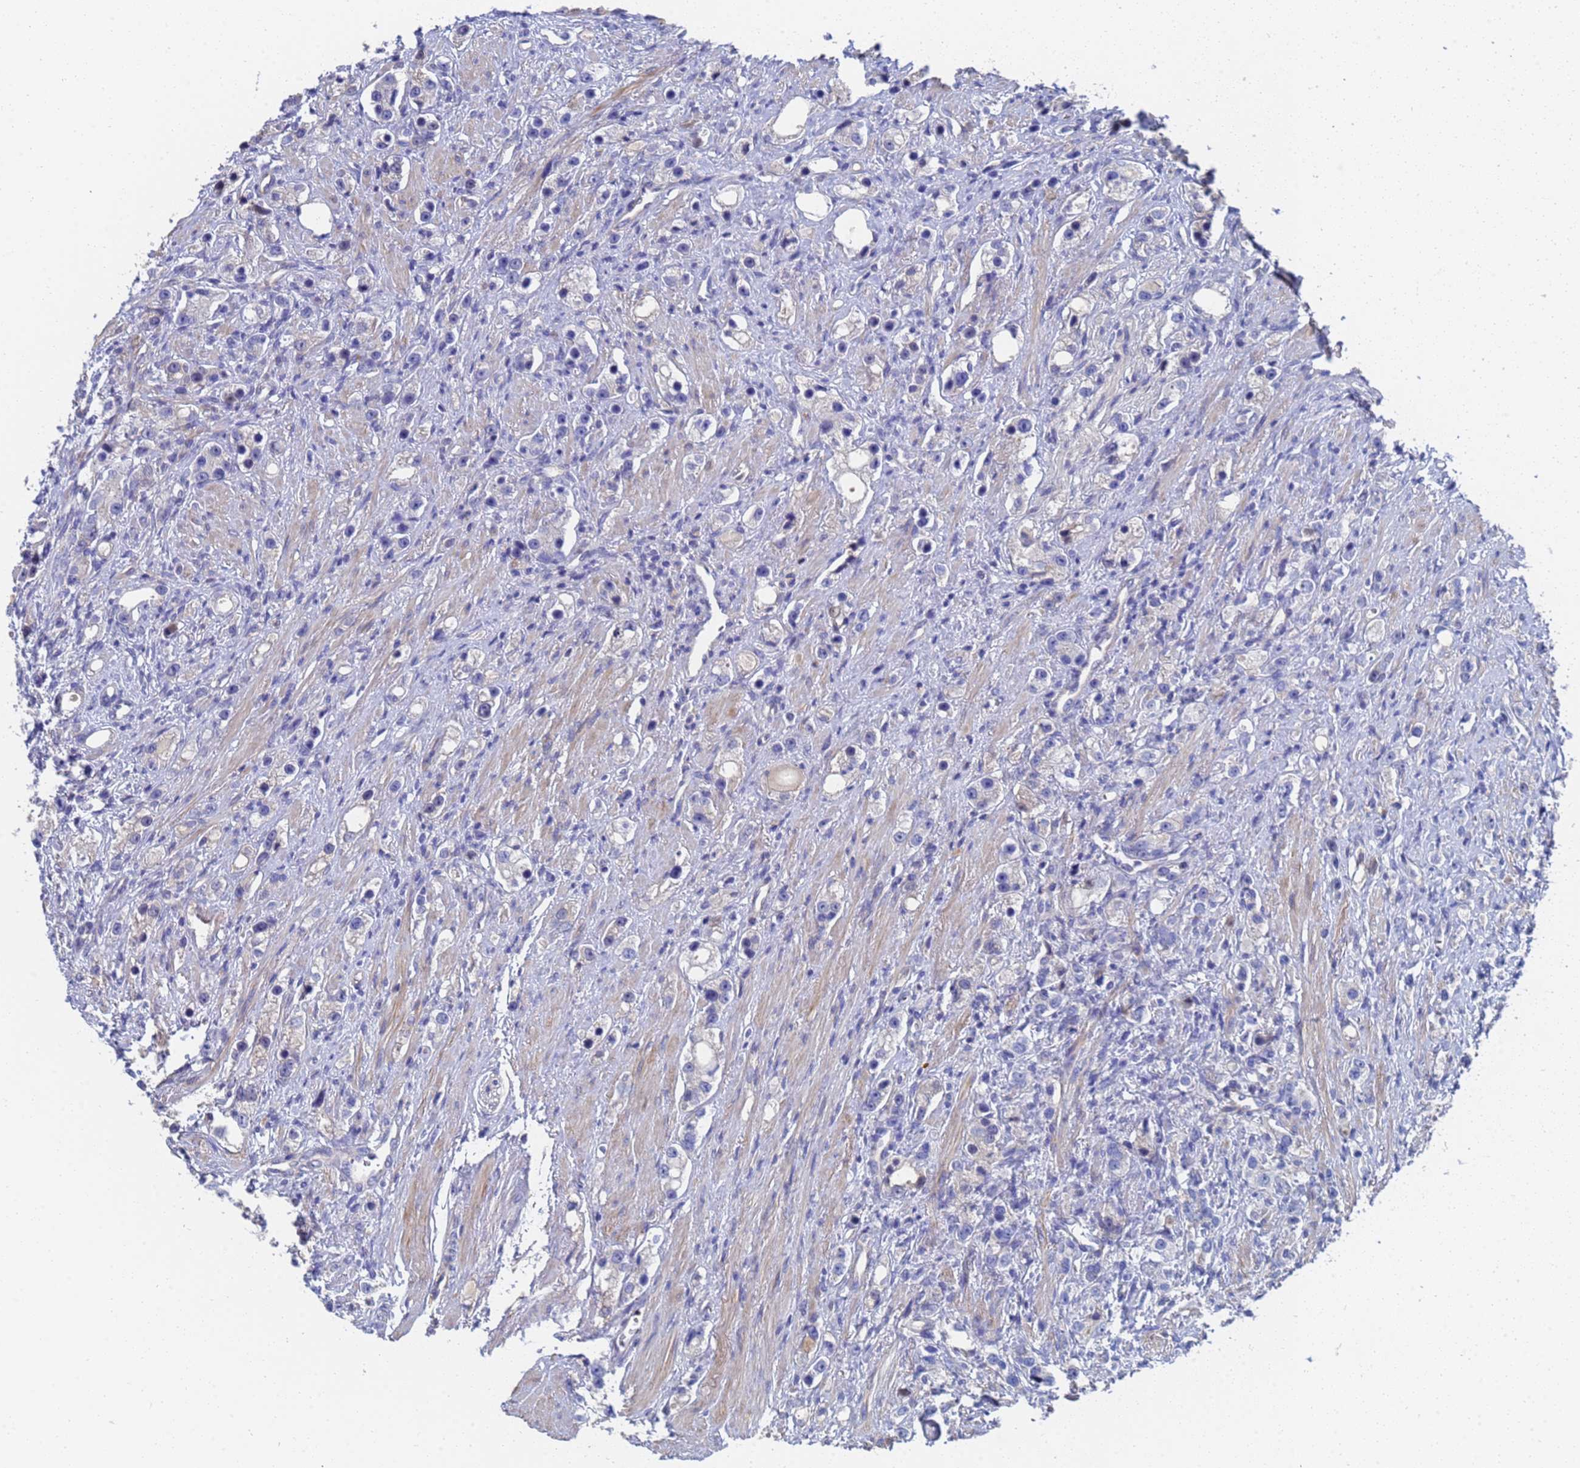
{"staining": {"intensity": "negative", "quantity": "none", "location": "none"}, "tissue": "prostate cancer", "cell_type": "Tumor cells", "image_type": "cancer", "snomed": [{"axis": "morphology", "description": "Adenocarcinoma, High grade"}, {"axis": "topography", "description": "Prostate"}], "caption": "An IHC micrograph of prostate cancer (high-grade adenocarcinoma) is shown. There is no staining in tumor cells of prostate cancer (high-grade adenocarcinoma).", "gene": "LBX2", "patient": {"sex": "male", "age": 63}}